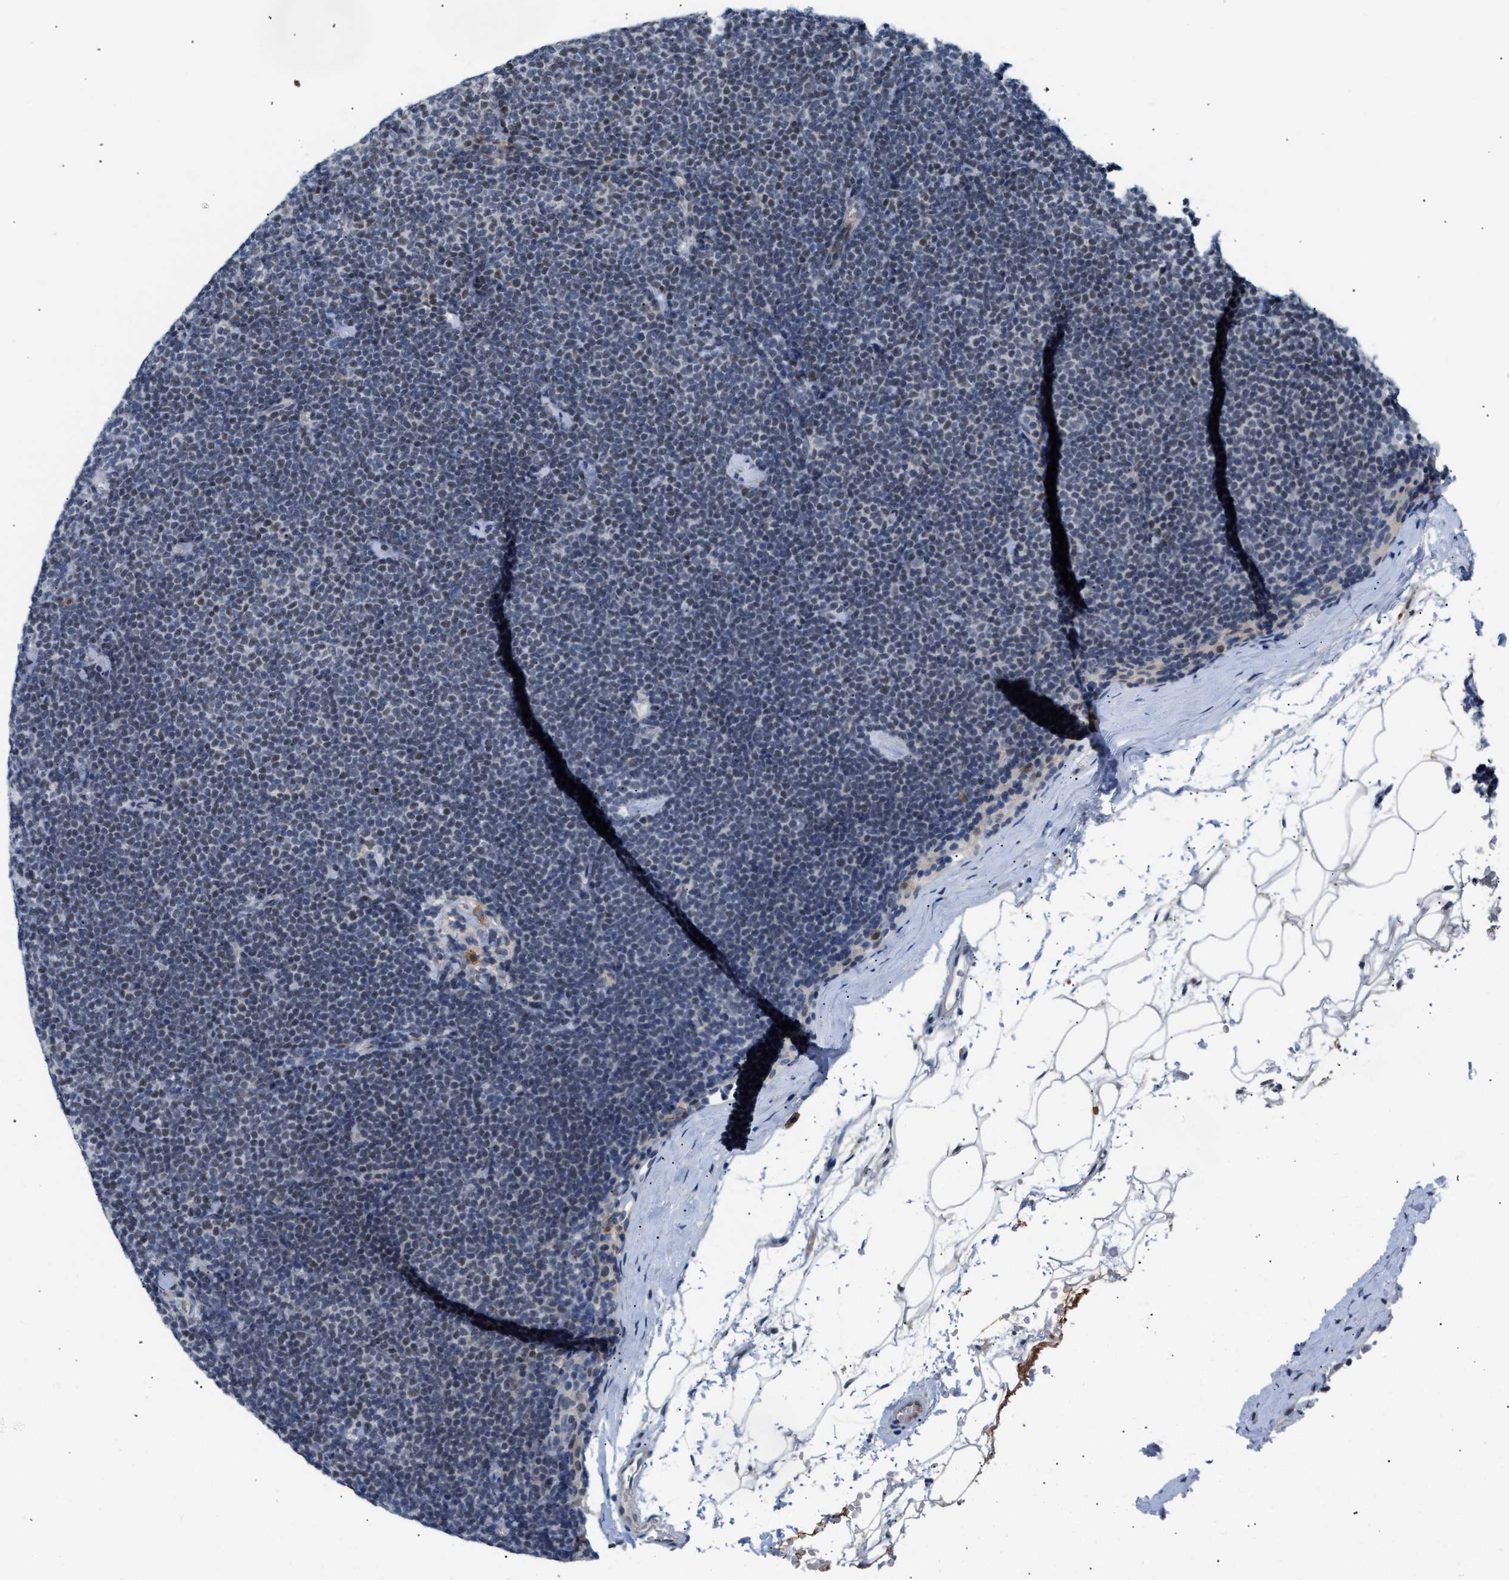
{"staining": {"intensity": "weak", "quantity": "25%-75%", "location": "nuclear"}, "tissue": "lymphoma", "cell_type": "Tumor cells", "image_type": "cancer", "snomed": [{"axis": "morphology", "description": "Malignant lymphoma, non-Hodgkin's type, Low grade"}, {"axis": "topography", "description": "Lymph node"}], "caption": "Human lymphoma stained with a protein marker shows weak staining in tumor cells.", "gene": "TXNRD3", "patient": {"sex": "female", "age": 53}}